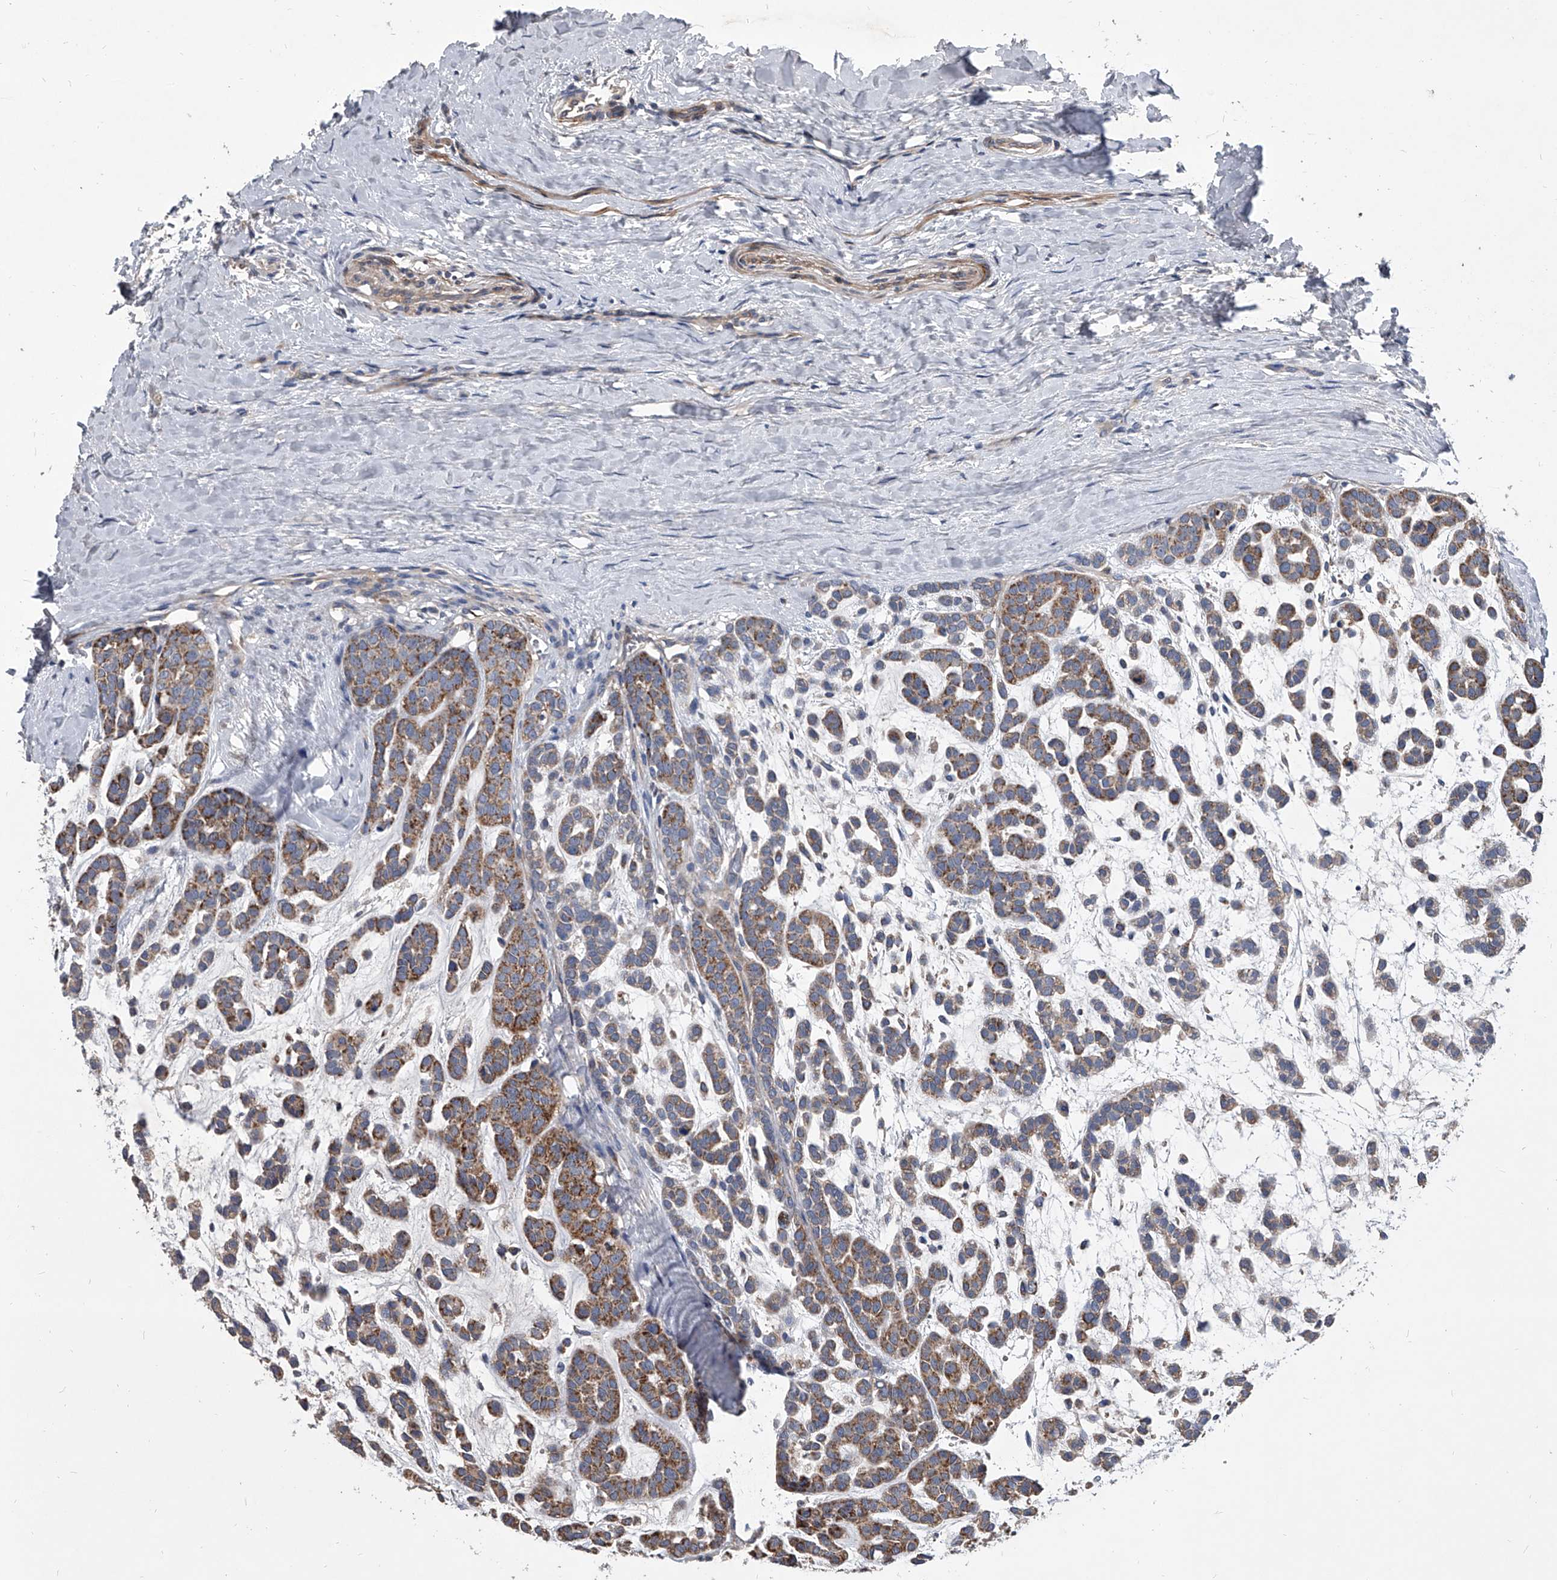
{"staining": {"intensity": "moderate", "quantity": ">75%", "location": "cytoplasmic/membranous"}, "tissue": "head and neck cancer", "cell_type": "Tumor cells", "image_type": "cancer", "snomed": [{"axis": "morphology", "description": "Adenocarcinoma, NOS"}, {"axis": "morphology", "description": "Adenoma, NOS"}, {"axis": "topography", "description": "Head-Neck"}], "caption": "Approximately >75% of tumor cells in head and neck cancer display moderate cytoplasmic/membranous protein expression as visualized by brown immunohistochemical staining.", "gene": "NRP1", "patient": {"sex": "female", "age": 55}}